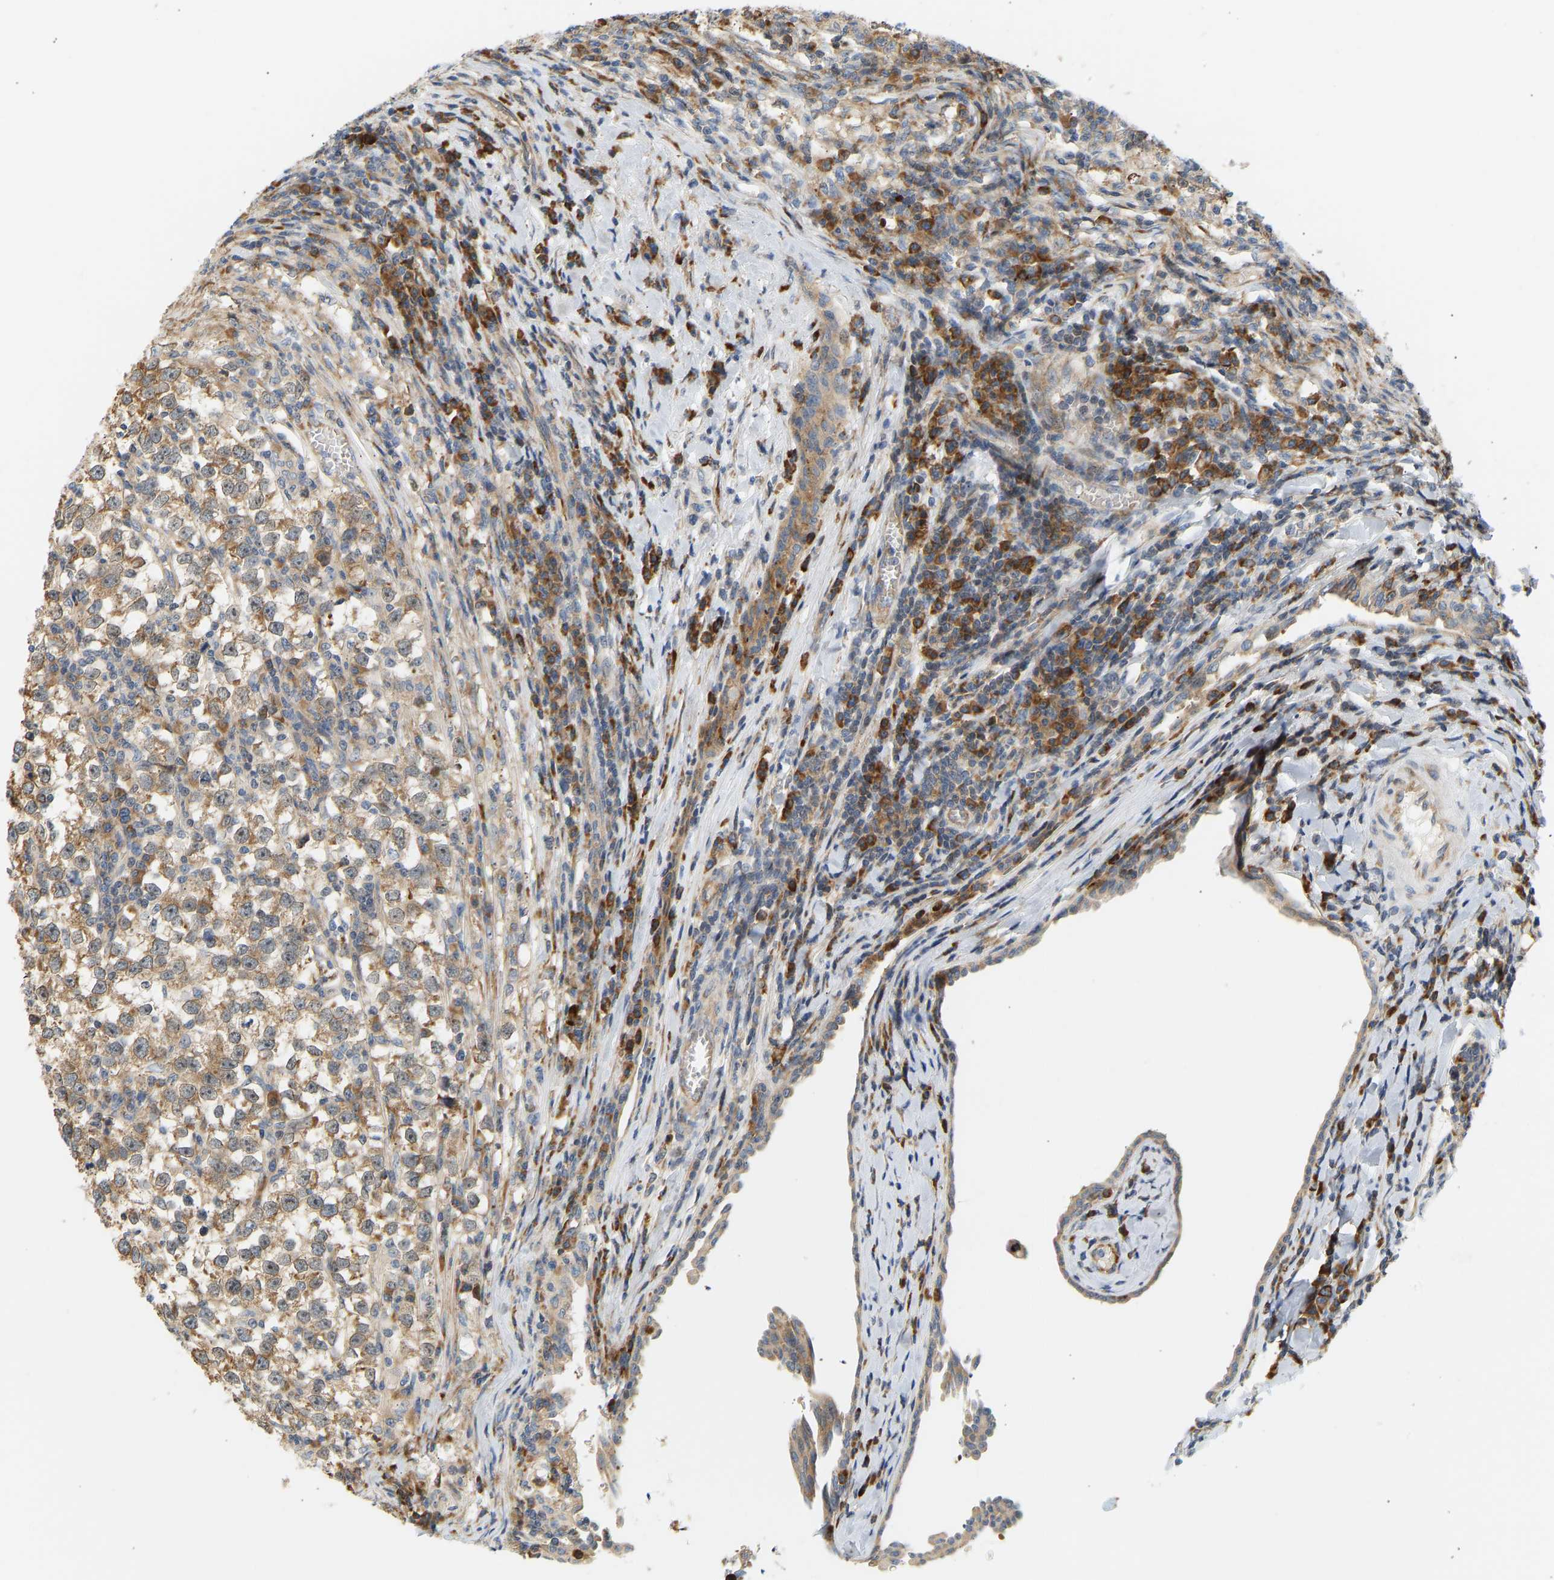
{"staining": {"intensity": "moderate", "quantity": ">75%", "location": "cytoplasmic/membranous"}, "tissue": "testis cancer", "cell_type": "Tumor cells", "image_type": "cancer", "snomed": [{"axis": "morphology", "description": "Normal tissue, NOS"}, {"axis": "morphology", "description": "Seminoma, NOS"}, {"axis": "topography", "description": "Testis"}], "caption": "Immunohistochemical staining of human testis seminoma demonstrates medium levels of moderate cytoplasmic/membranous protein staining in approximately >75% of tumor cells.", "gene": "RPS14", "patient": {"sex": "male", "age": 43}}